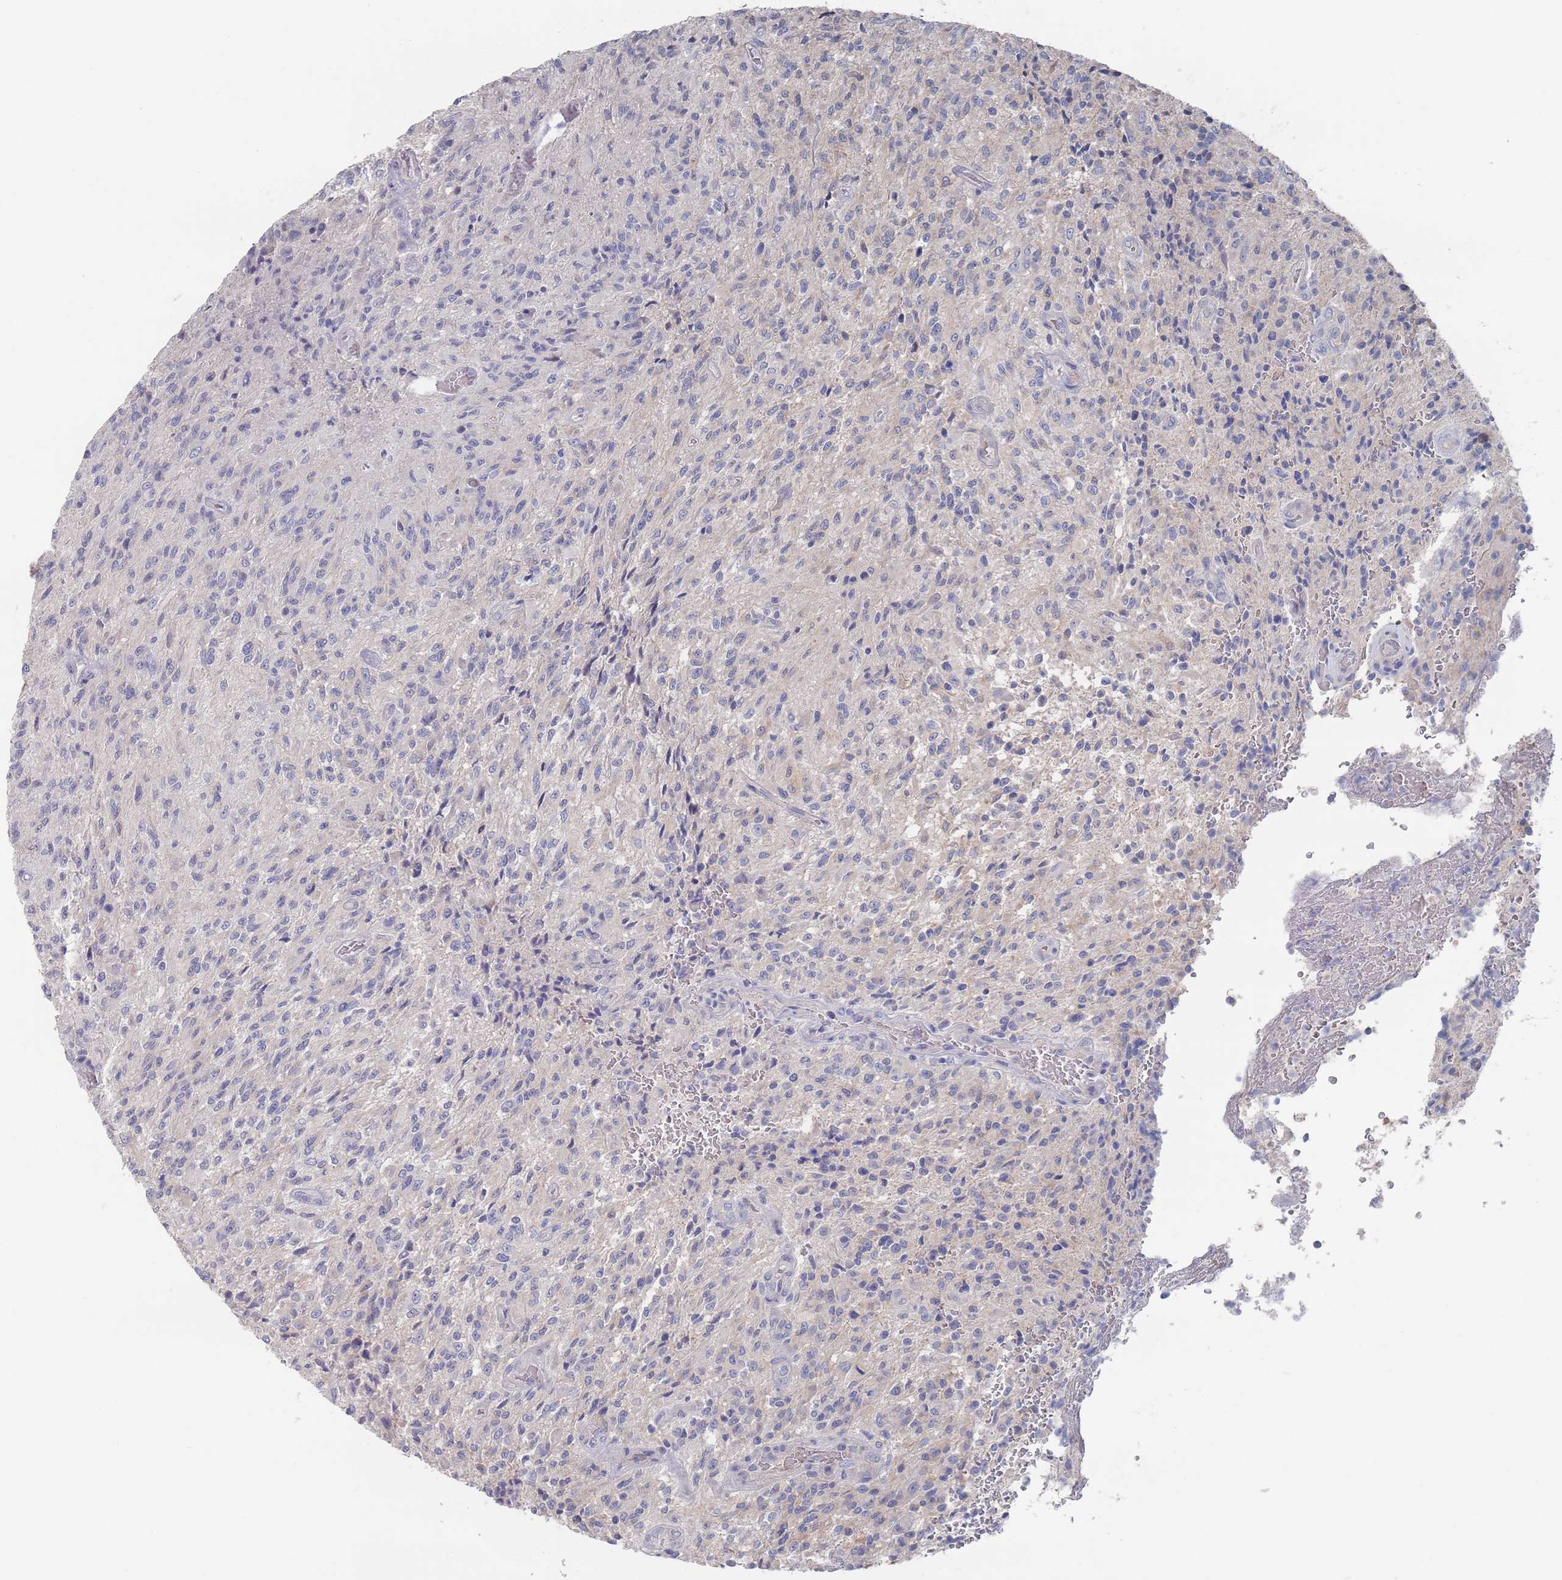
{"staining": {"intensity": "negative", "quantity": "none", "location": "none"}, "tissue": "glioma", "cell_type": "Tumor cells", "image_type": "cancer", "snomed": [{"axis": "morphology", "description": "Normal tissue, NOS"}, {"axis": "morphology", "description": "Glioma, malignant, High grade"}, {"axis": "topography", "description": "Cerebral cortex"}], "caption": "There is no significant positivity in tumor cells of glioma. (DAB immunohistochemistry with hematoxylin counter stain).", "gene": "TMCO3", "patient": {"sex": "male", "age": 56}}